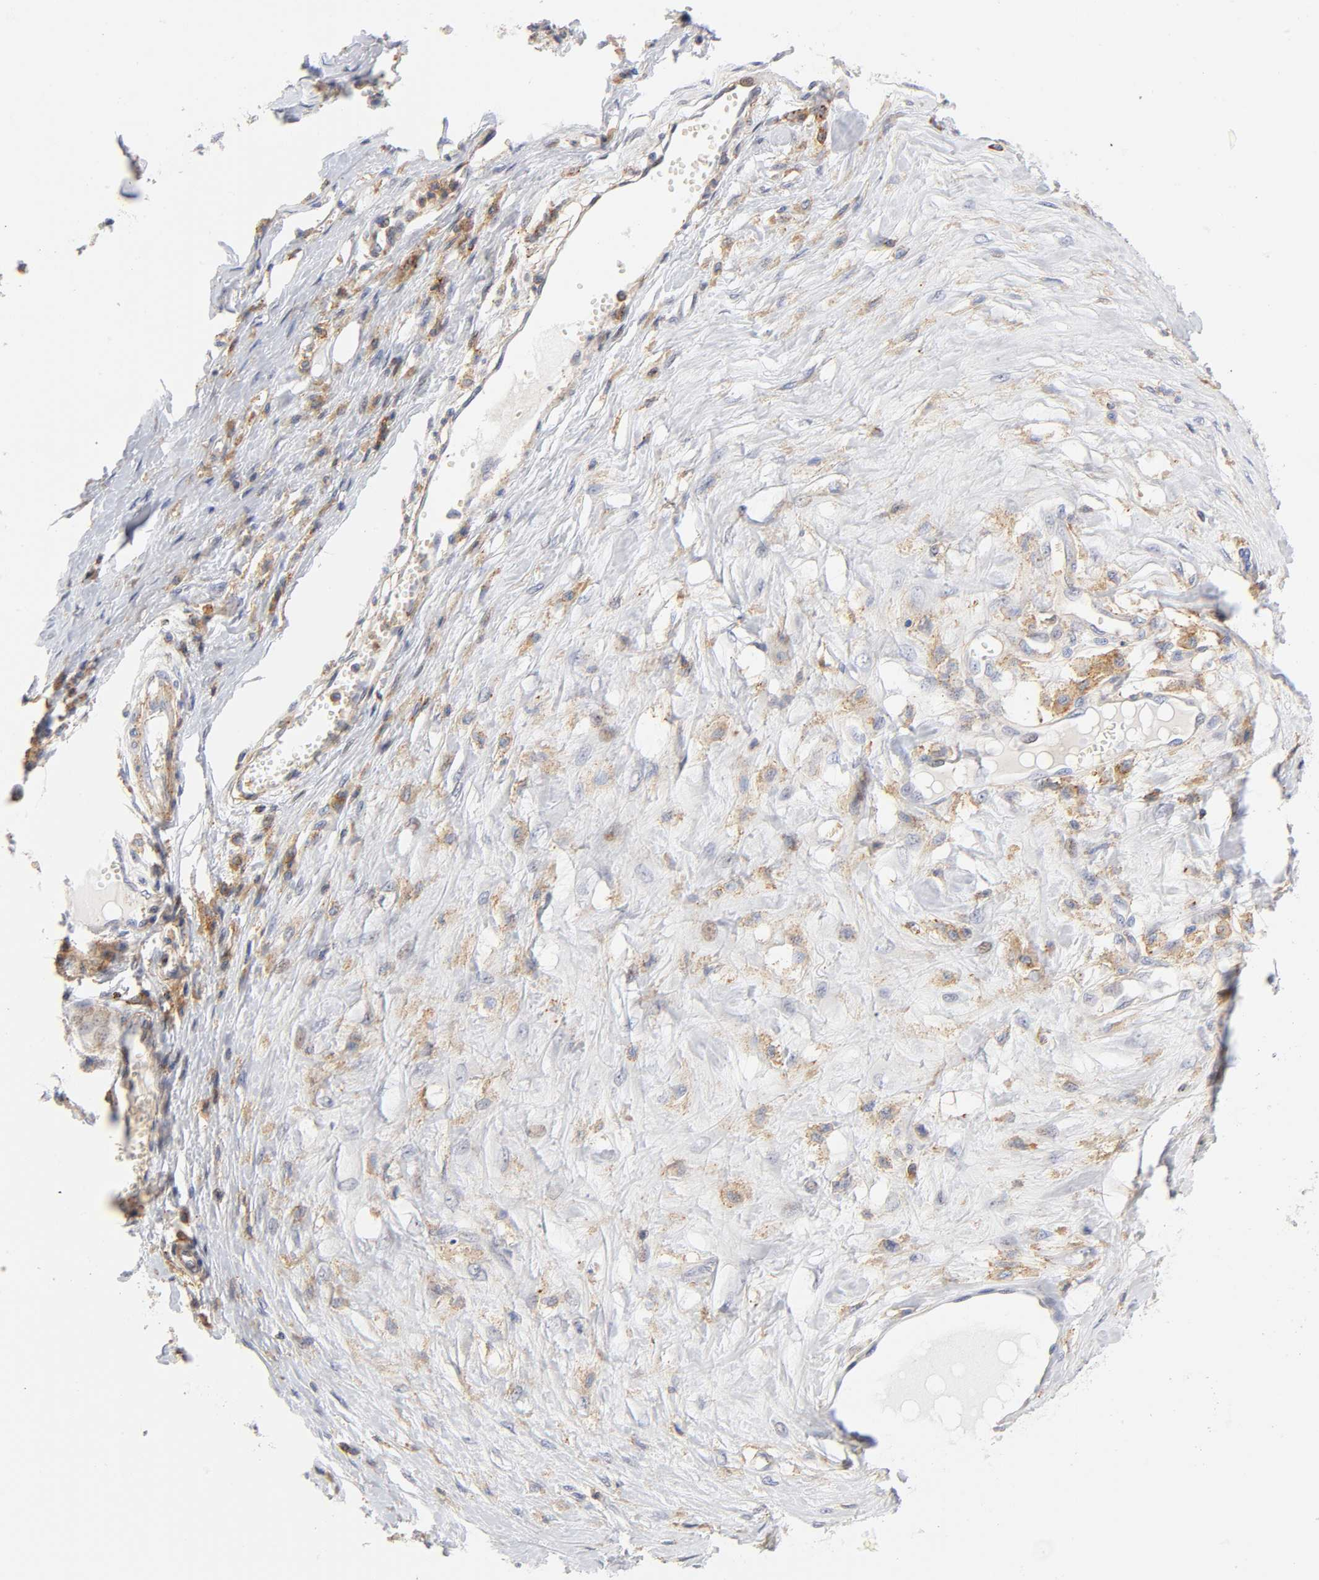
{"staining": {"intensity": "weak", "quantity": ">75%", "location": "cytoplasmic/membranous"}, "tissue": "melanoma", "cell_type": "Tumor cells", "image_type": "cancer", "snomed": [{"axis": "morphology", "description": "Malignant melanoma, Metastatic site"}, {"axis": "topography", "description": "Lymph node"}], "caption": "Weak cytoplasmic/membranous positivity for a protein is identified in approximately >75% of tumor cells of melanoma using immunohistochemistry.", "gene": "ANXA7", "patient": {"sex": "male", "age": 59}}